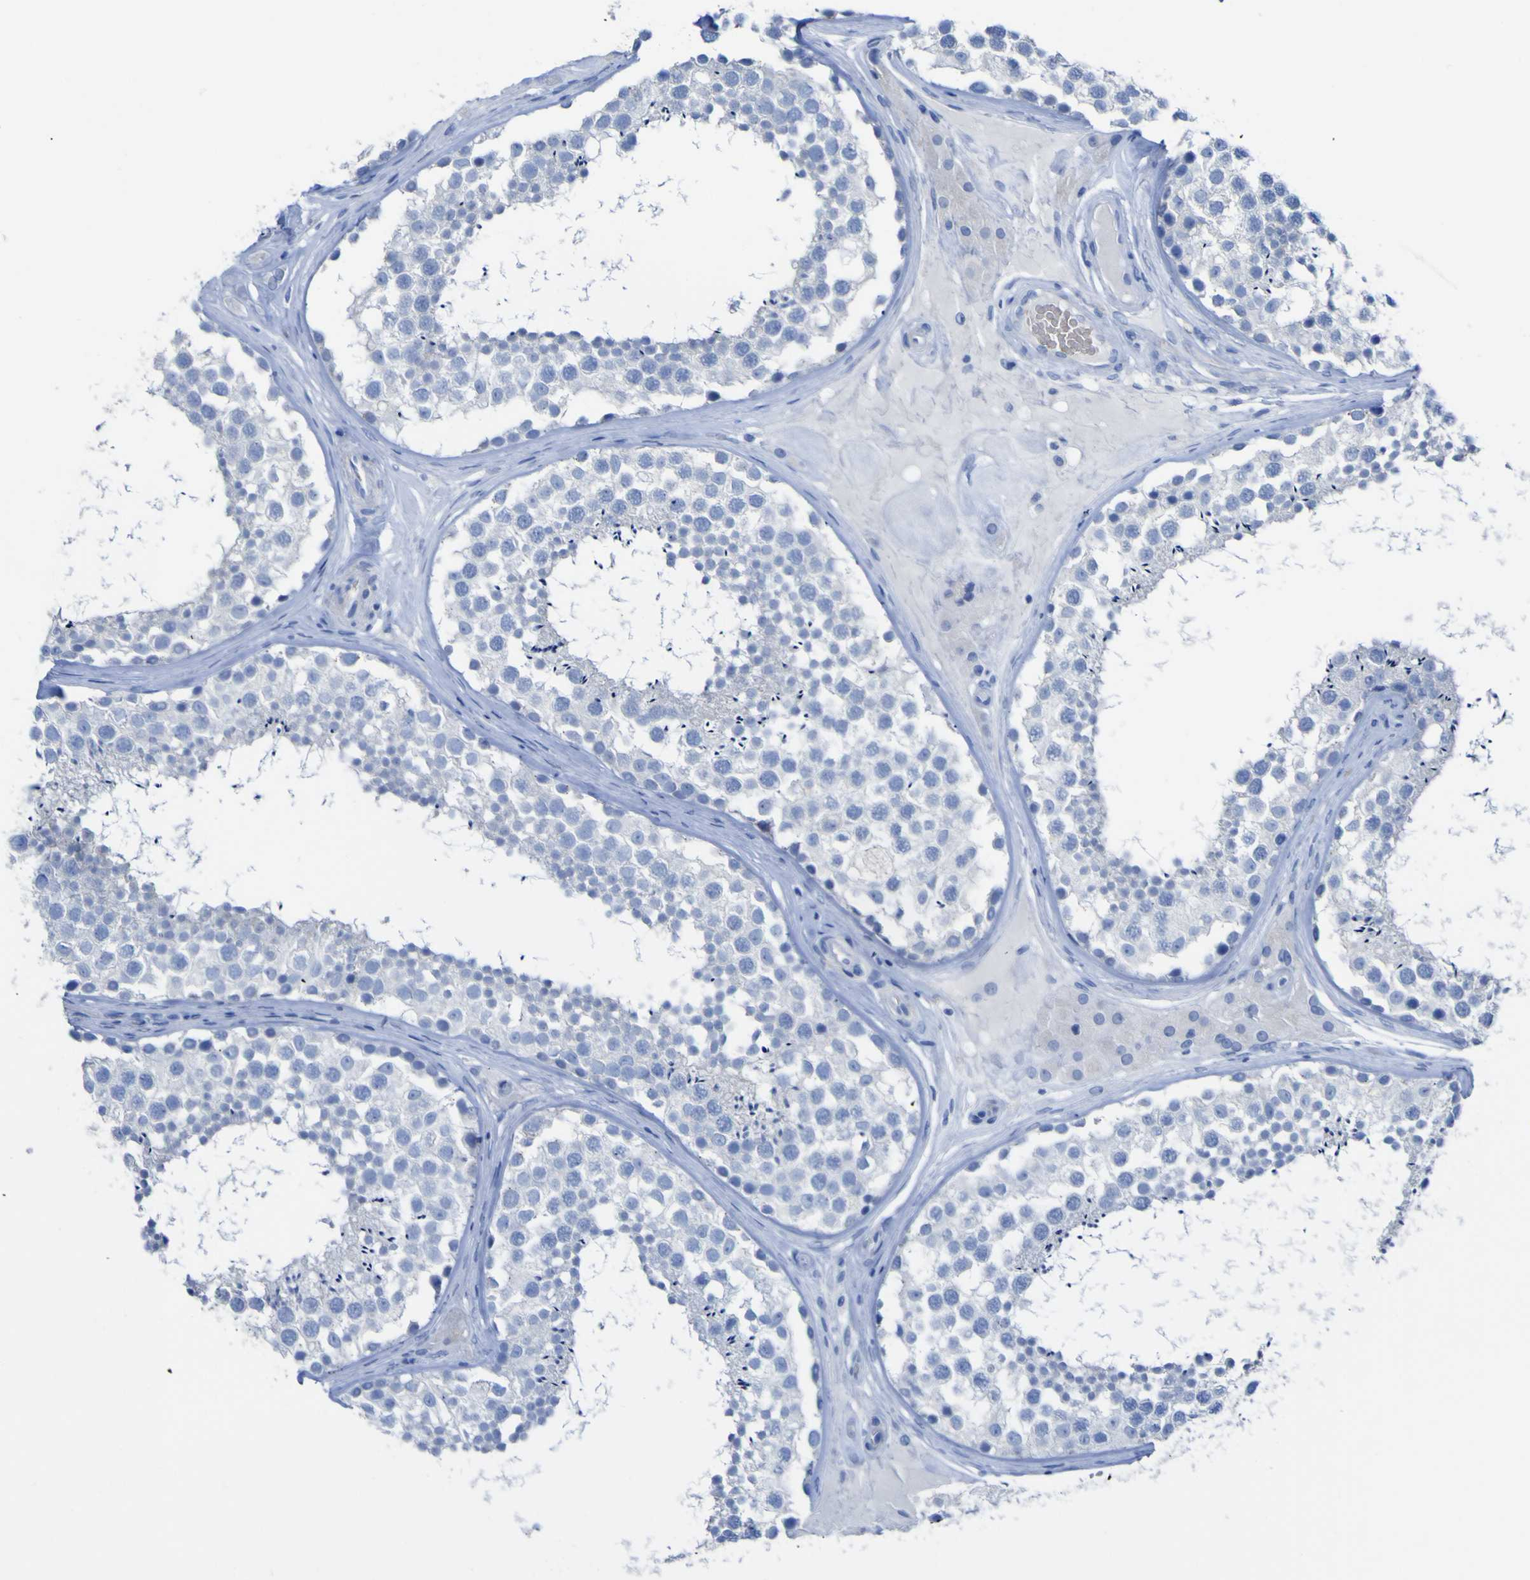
{"staining": {"intensity": "negative", "quantity": "none", "location": "none"}, "tissue": "testis", "cell_type": "Cells in seminiferous ducts", "image_type": "normal", "snomed": [{"axis": "morphology", "description": "Normal tissue, NOS"}, {"axis": "topography", "description": "Testis"}], "caption": "DAB immunohistochemical staining of unremarkable testis displays no significant positivity in cells in seminiferous ducts.", "gene": "GCM1", "patient": {"sex": "male", "age": 46}}